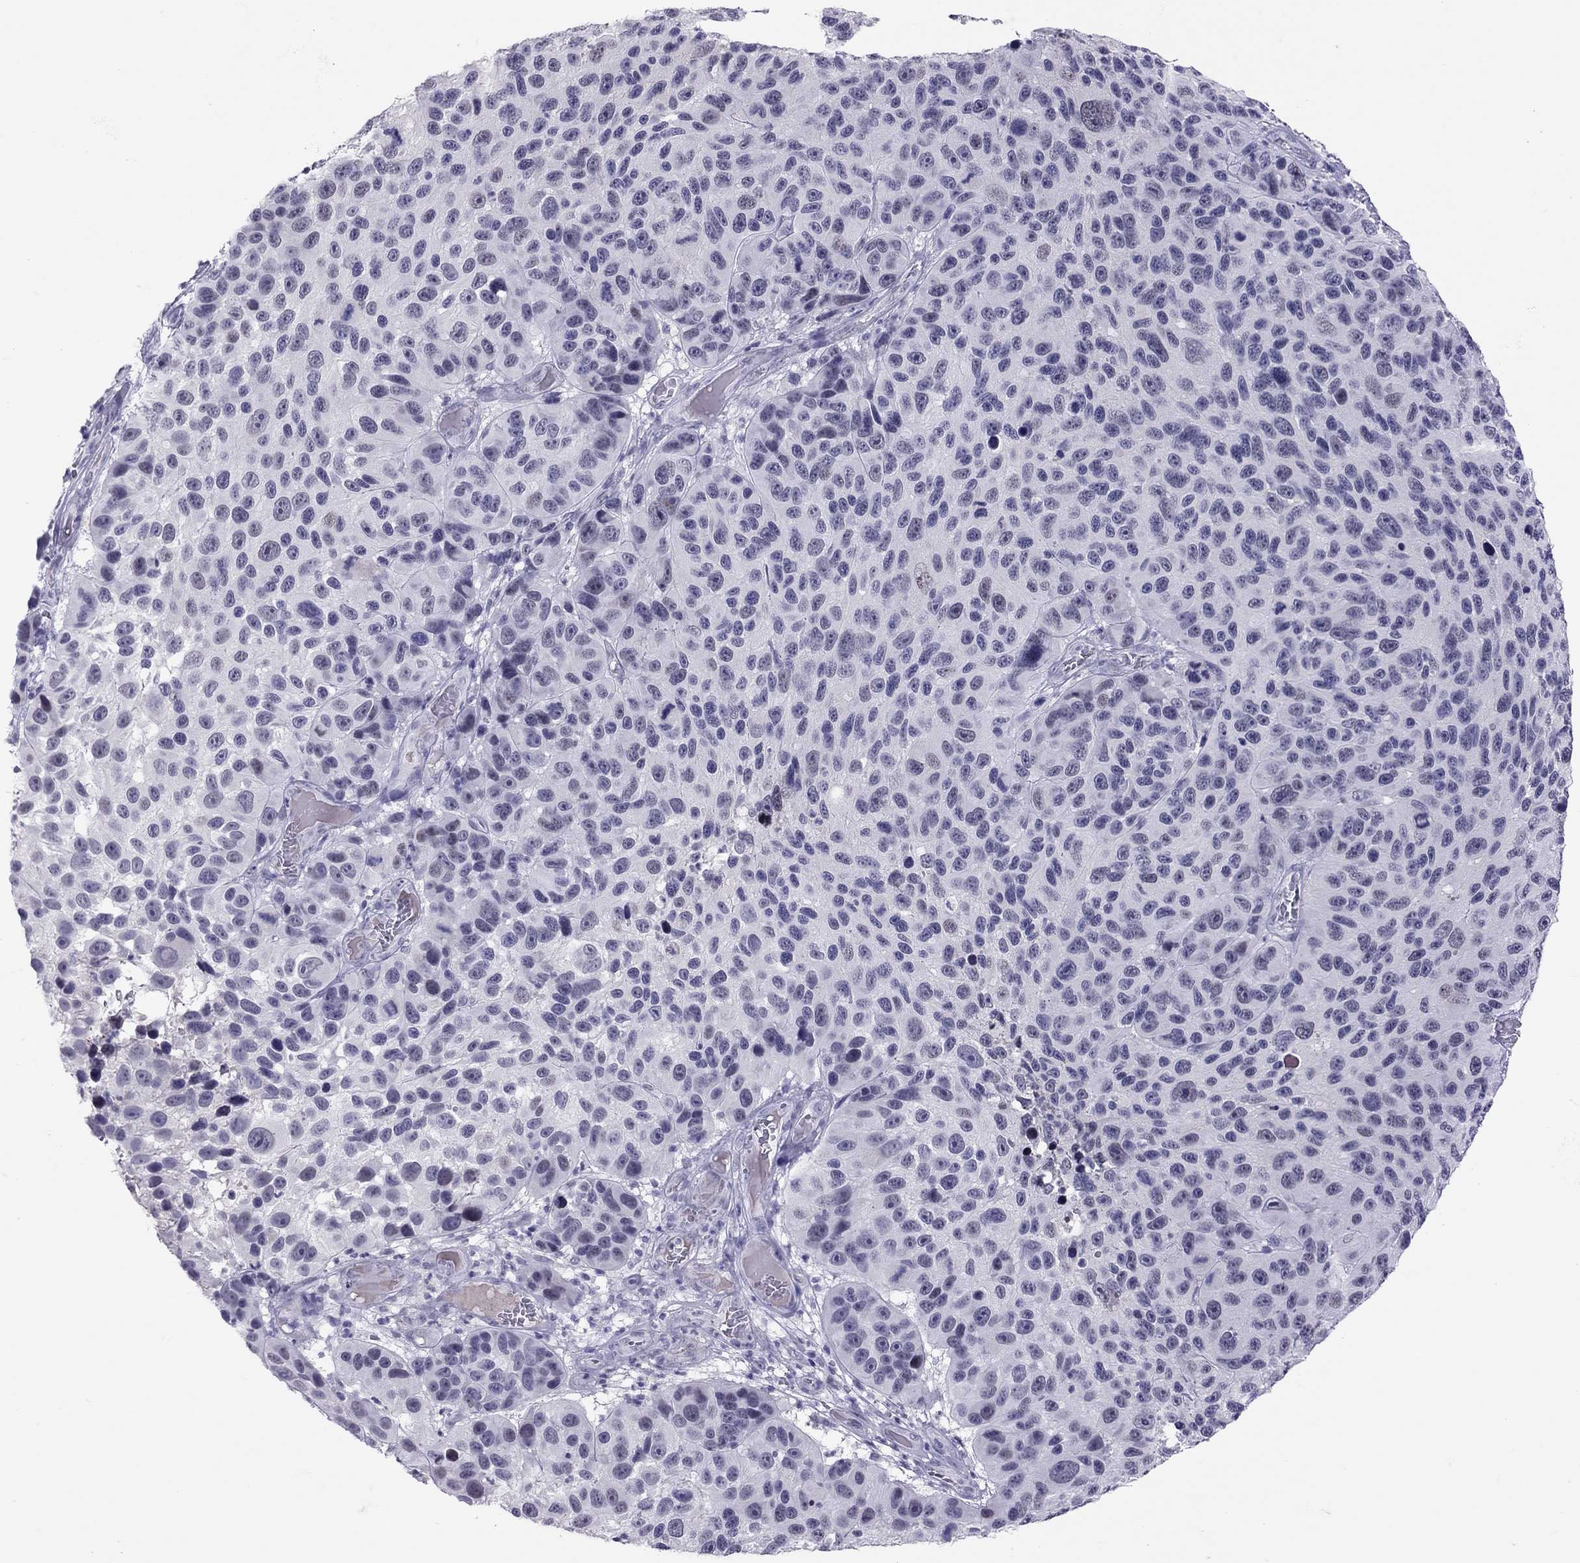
{"staining": {"intensity": "negative", "quantity": "none", "location": "none"}, "tissue": "melanoma", "cell_type": "Tumor cells", "image_type": "cancer", "snomed": [{"axis": "morphology", "description": "Malignant melanoma, NOS"}, {"axis": "topography", "description": "Skin"}], "caption": "High power microscopy micrograph of an immunohistochemistry (IHC) histopathology image of melanoma, revealing no significant expression in tumor cells.", "gene": "JHY", "patient": {"sex": "male", "age": 53}}